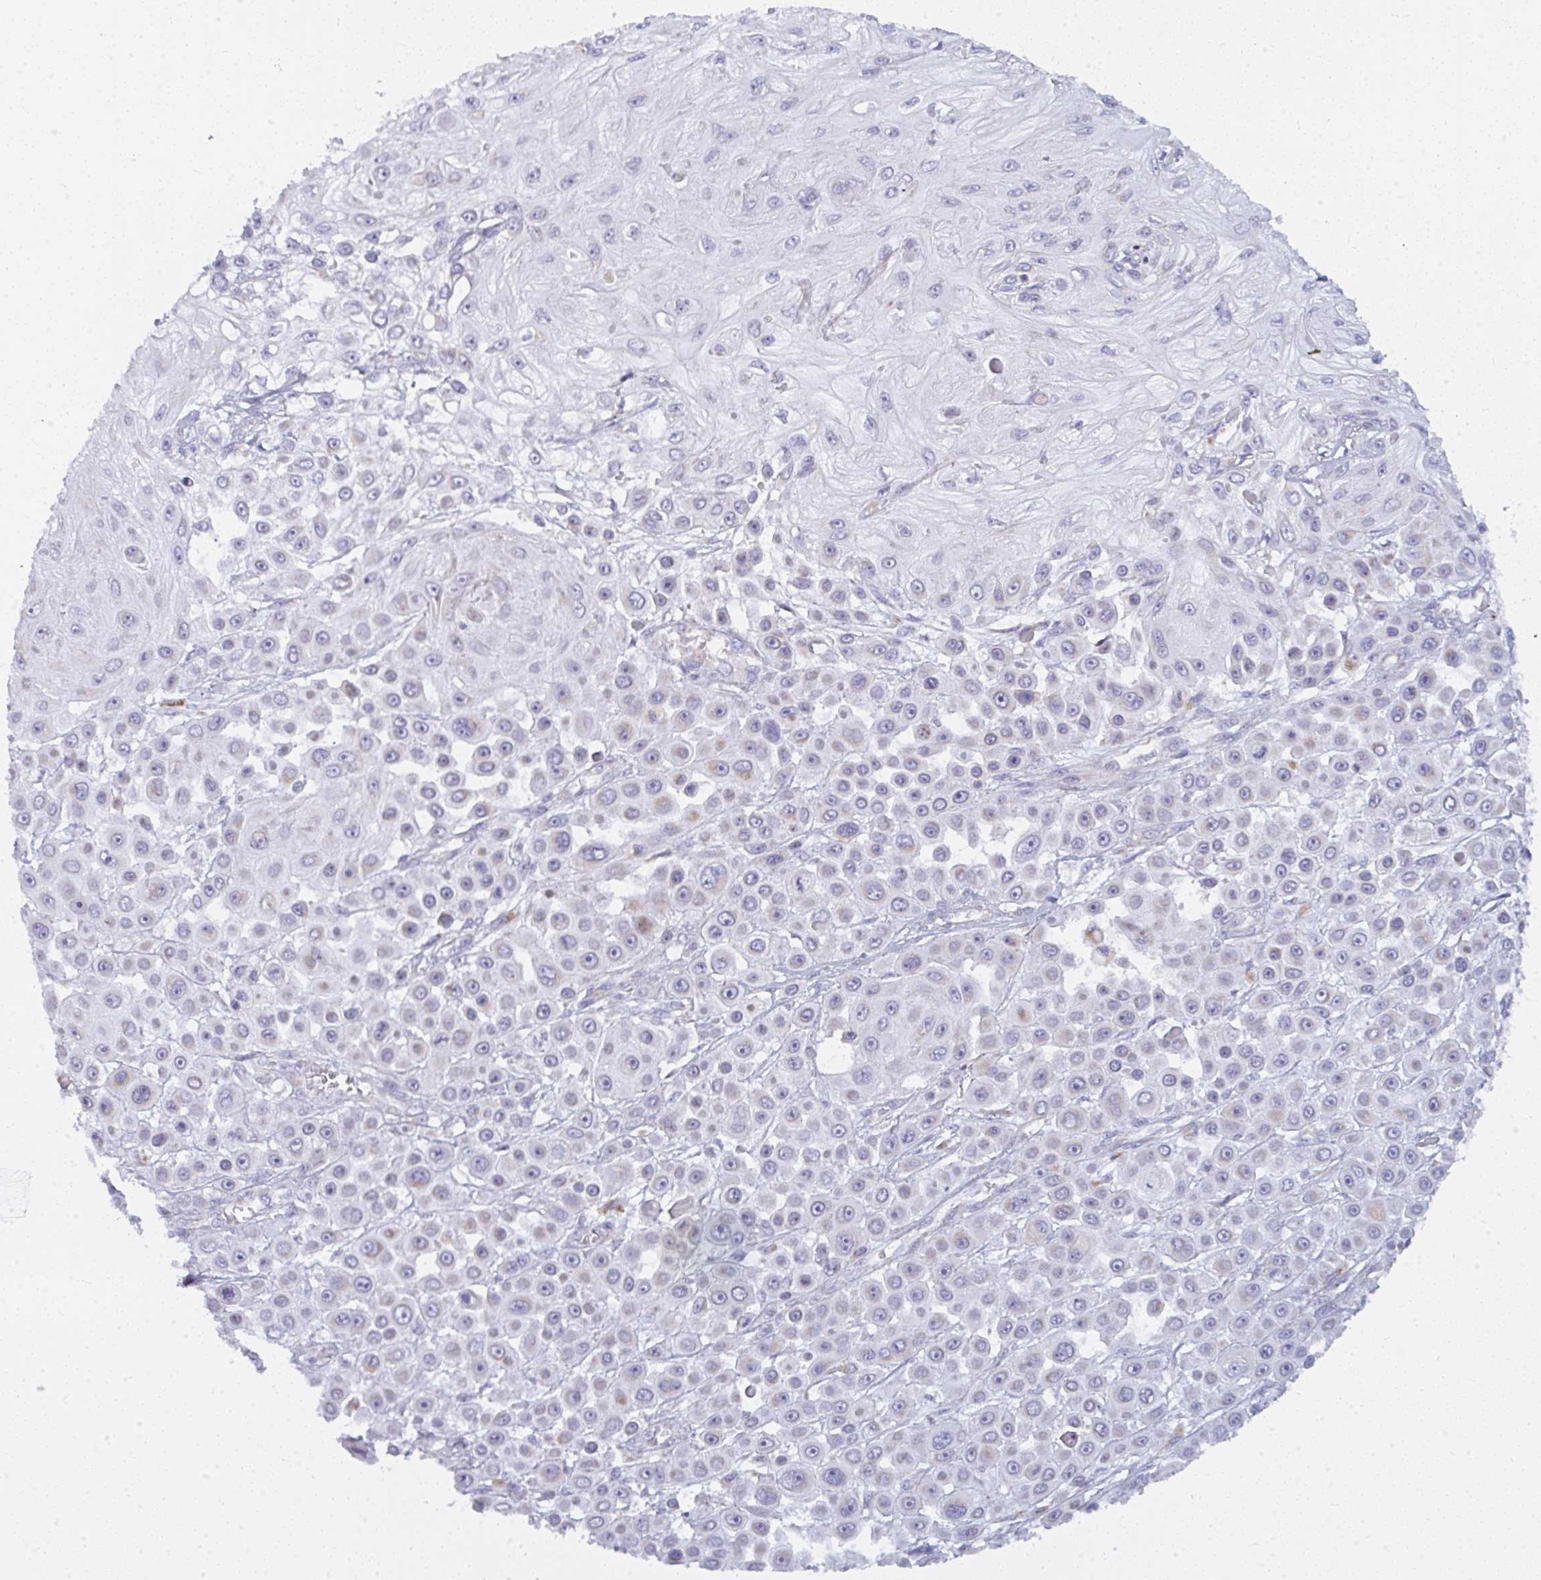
{"staining": {"intensity": "negative", "quantity": "none", "location": "none"}, "tissue": "skin cancer", "cell_type": "Tumor cells", "image_type": "cancer", "snomed": [{"axis": "morphology", "description": "Squamous cell carcinoma, NOS"}, {"axis": "topography", "description": "Skin"}], "caption": "This is a histopathology image of immunohistochemistry (IHC) staining of squamous cell carcinoma (skin), which shows no staining in tumor cells.", "gene": "ATG9A", "patient": {"sex": "male", "age": 67}}